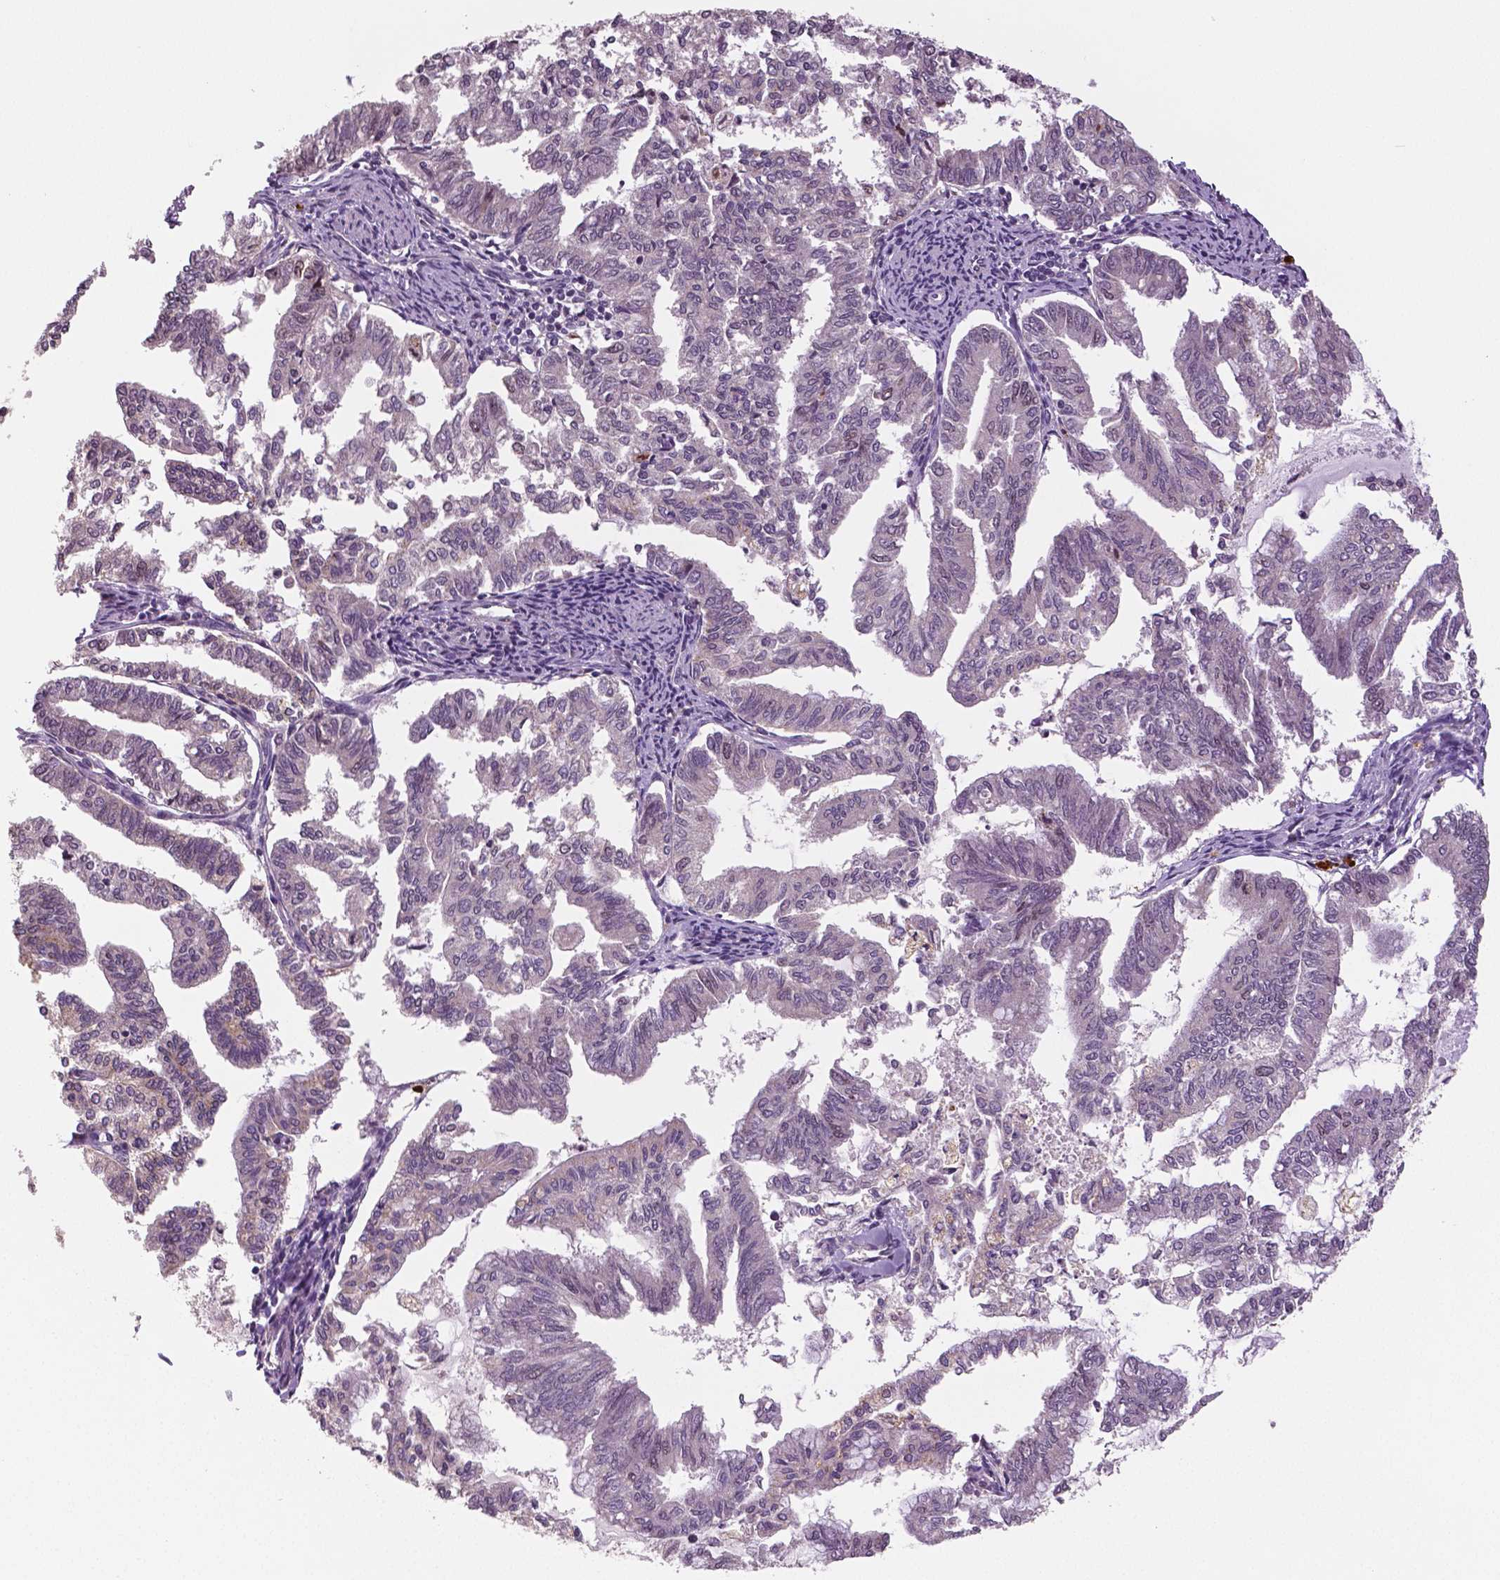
{"staining": {"intensity": "negative", "quantity": "none", "location": "none"}, "tissue": "endometrial cancer", "cell_type": "Tumor cells", "image_type": "cancer", "snomed": [{"axis": "morphology", "description": "Adenocarcinoma, NOS"}, {"axis": "topography", "description": "Endometrium"}], "caption": "IHC of endometrial cancer shows no expression in tumor cells.", "gene": "MKI67", "patient": {"sex": "female", "age": 79}}